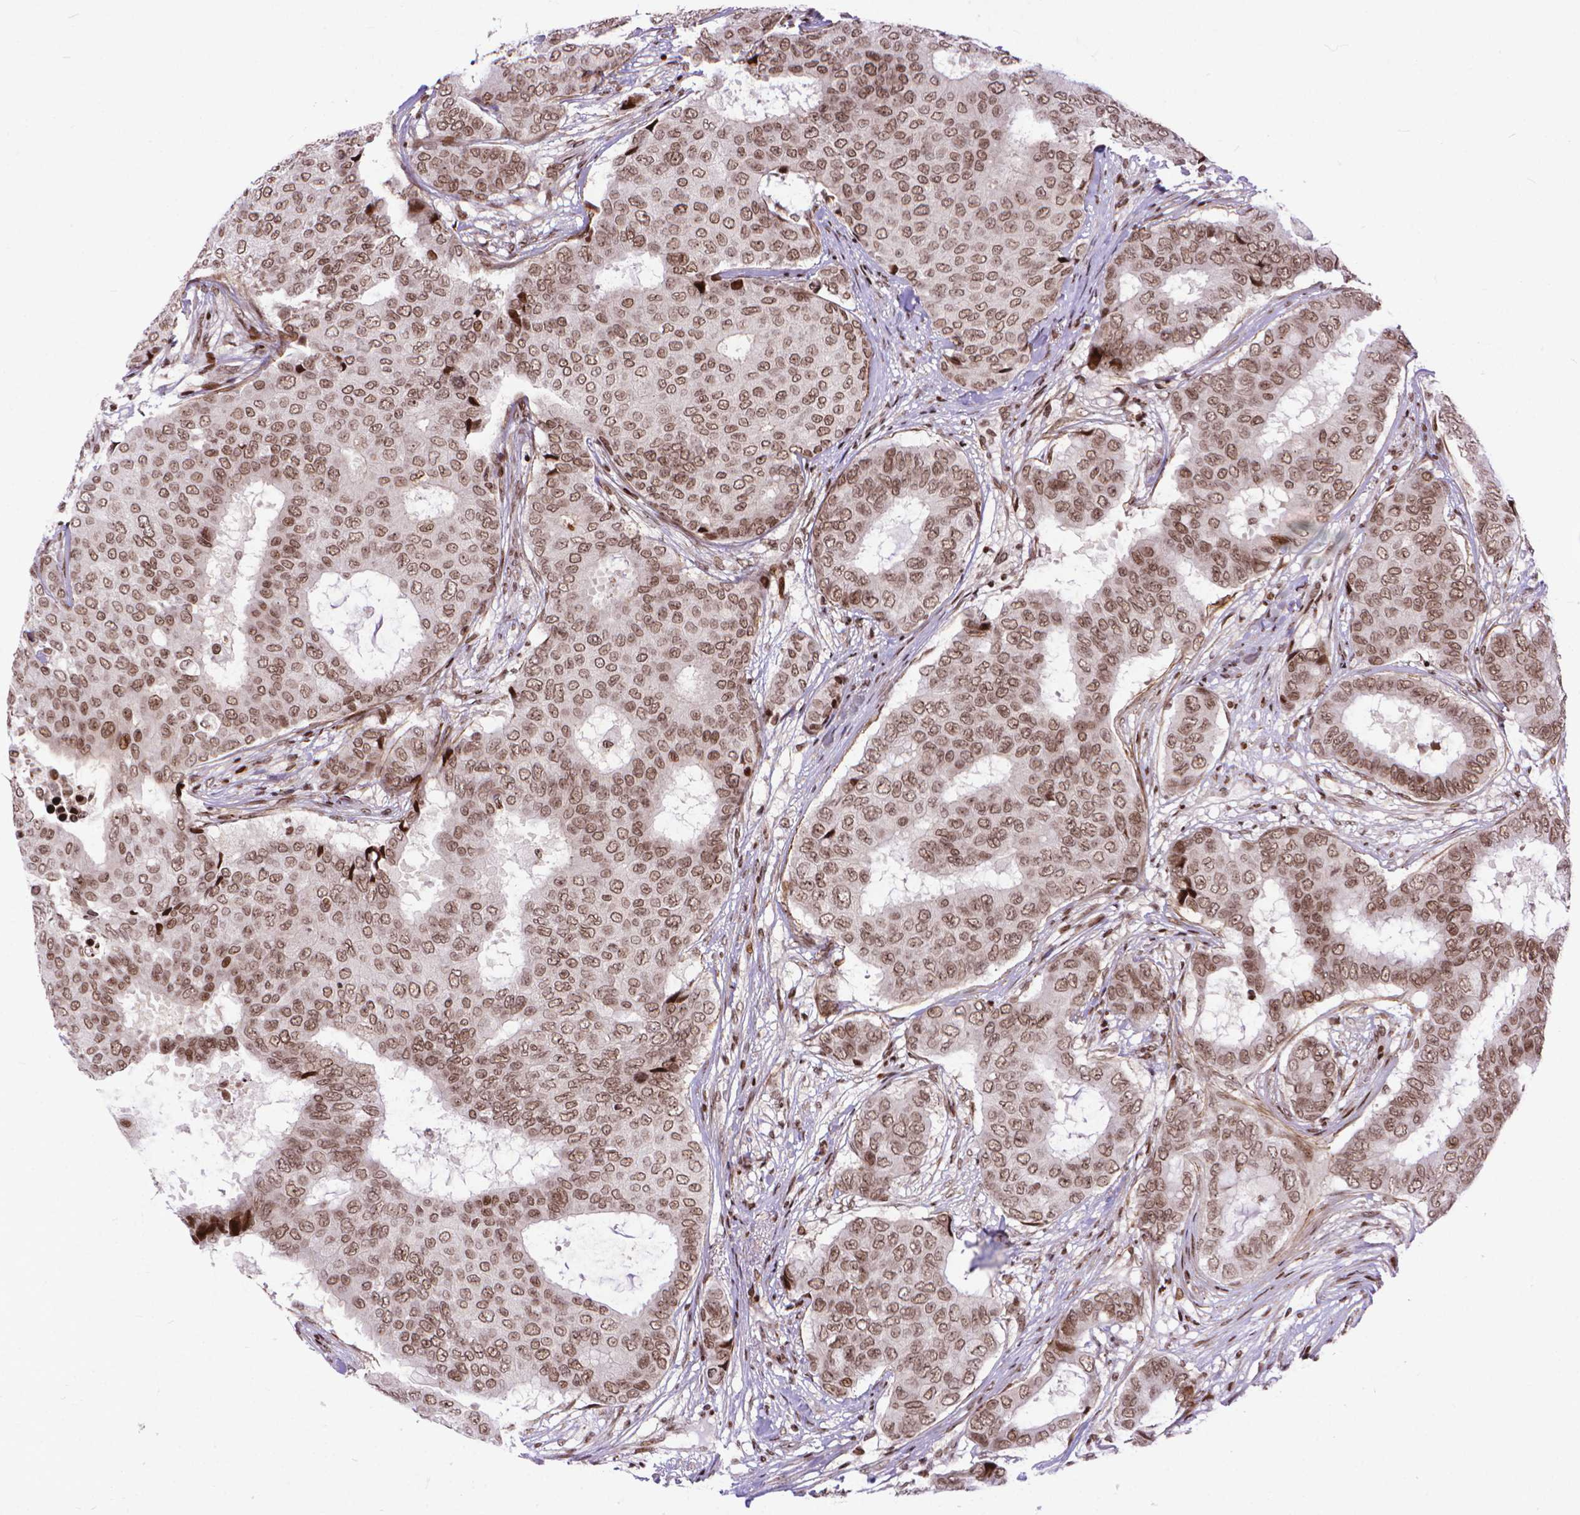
{"staining": {"intensity": "weak", "quantity": ">75%", "location": "nuclear"}, "tissue": "breast cancer", "cell_type": "Tumor cells", "image_type": "cancer", "snomed": [{"axis": "morphology", "description": "Duct carcinoma"}, {"axis": "topography", "description": "Breast"}], "caption": "Weak nuclear protein positivity is appreciated in approximately >75% of tumor cells in breast intraductal carcinoma.", "gene": "AMER1", "patient": {"sex": "female", "age": 75}}